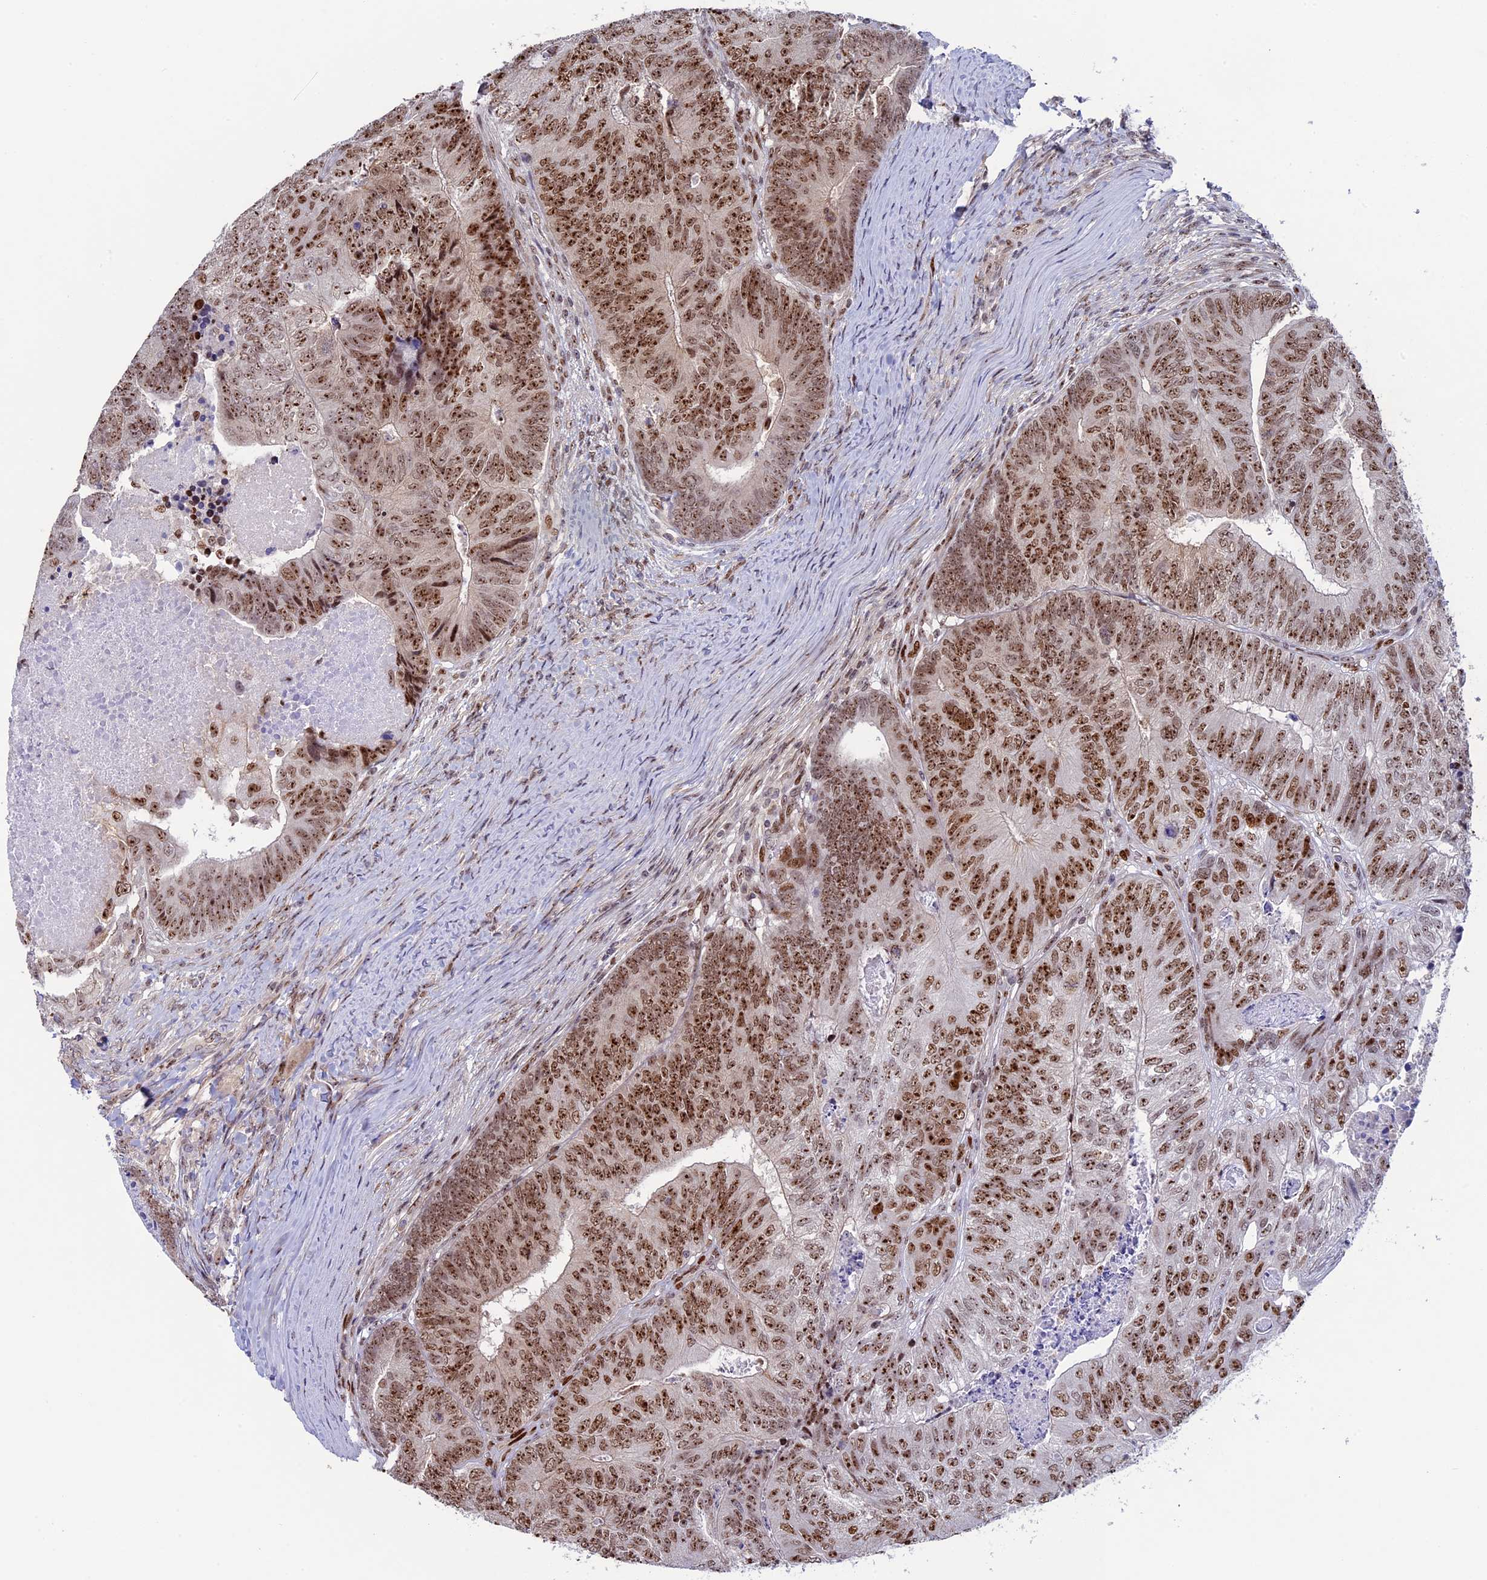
{"staining": {"intensity": "moderate", "quantity": ">75%", "location": "nuclear"}, "tissue": "colorectal cancer", "cell_type": "Tumor cells", "image_type": "cancer", "snomed": [{"axis": "morphology", "description": "Adenocarcinoma, NOS"}, {"axis": "topography", "description": "Colon"}], "caption": "Adenocarcinoma (colorectal) was stained to show a protein in brown. There is medium levels of moderate nuclear expression in approximately >75% of tumor cells.", "gene": "CCDC86", "patient": {"sex": "female", "age": 67}}